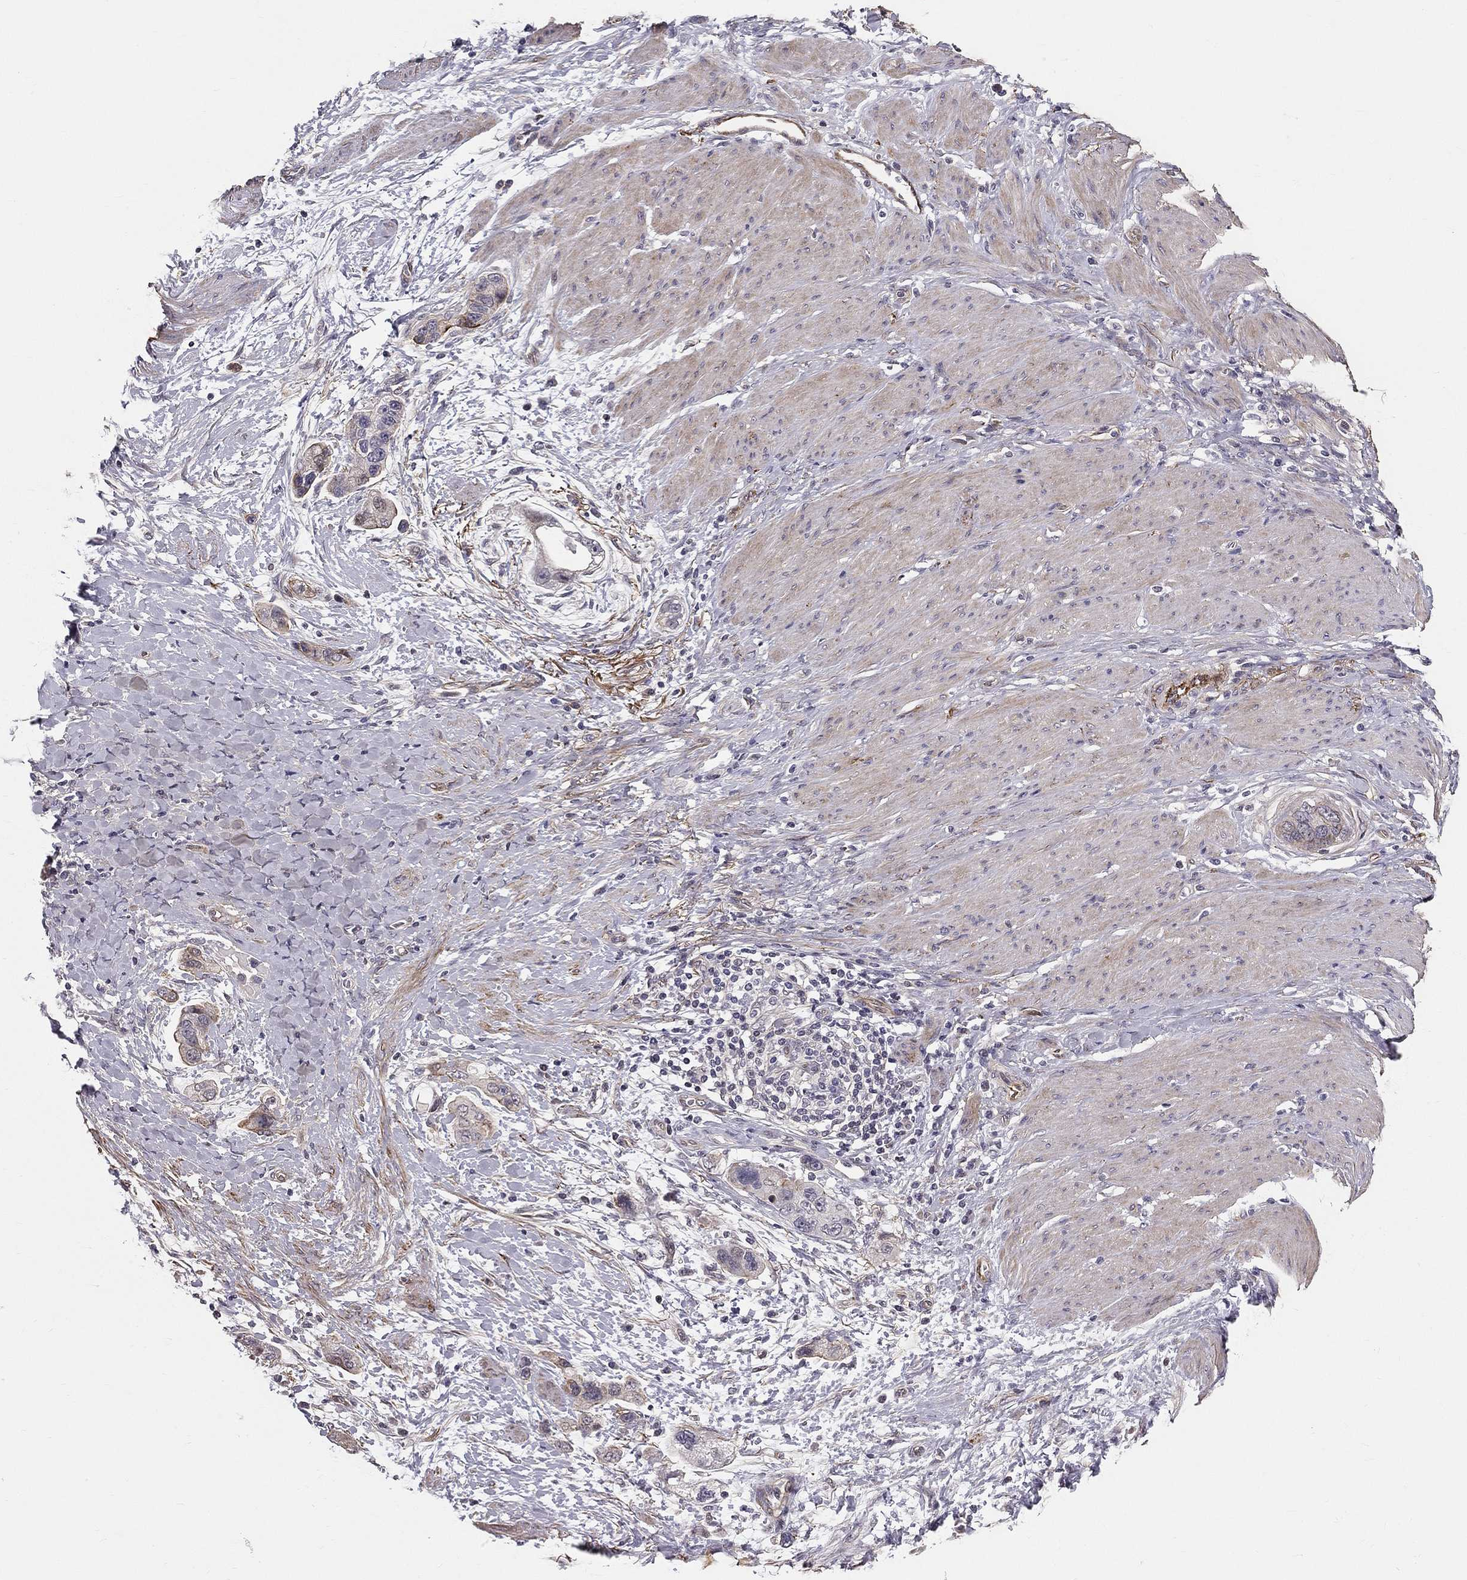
{"staining": {"intensity": "negative", "quantity": "none", "location": "none"}, "tissue": "stomach cancer", "cell_type": "Tumor cells", "image_type": "cancer", "snomed": [{"axis": "morphology", "description": "Adenocarcinoma, NOS"}, {"axis": "topography", "description": "Stomach, lower"}], "caption": "Tumor cells are negative for brown protein staining in stomach adenocarcinoma.", "gene": "GJB4", "patient": {"sex": "female", "age": 93}}